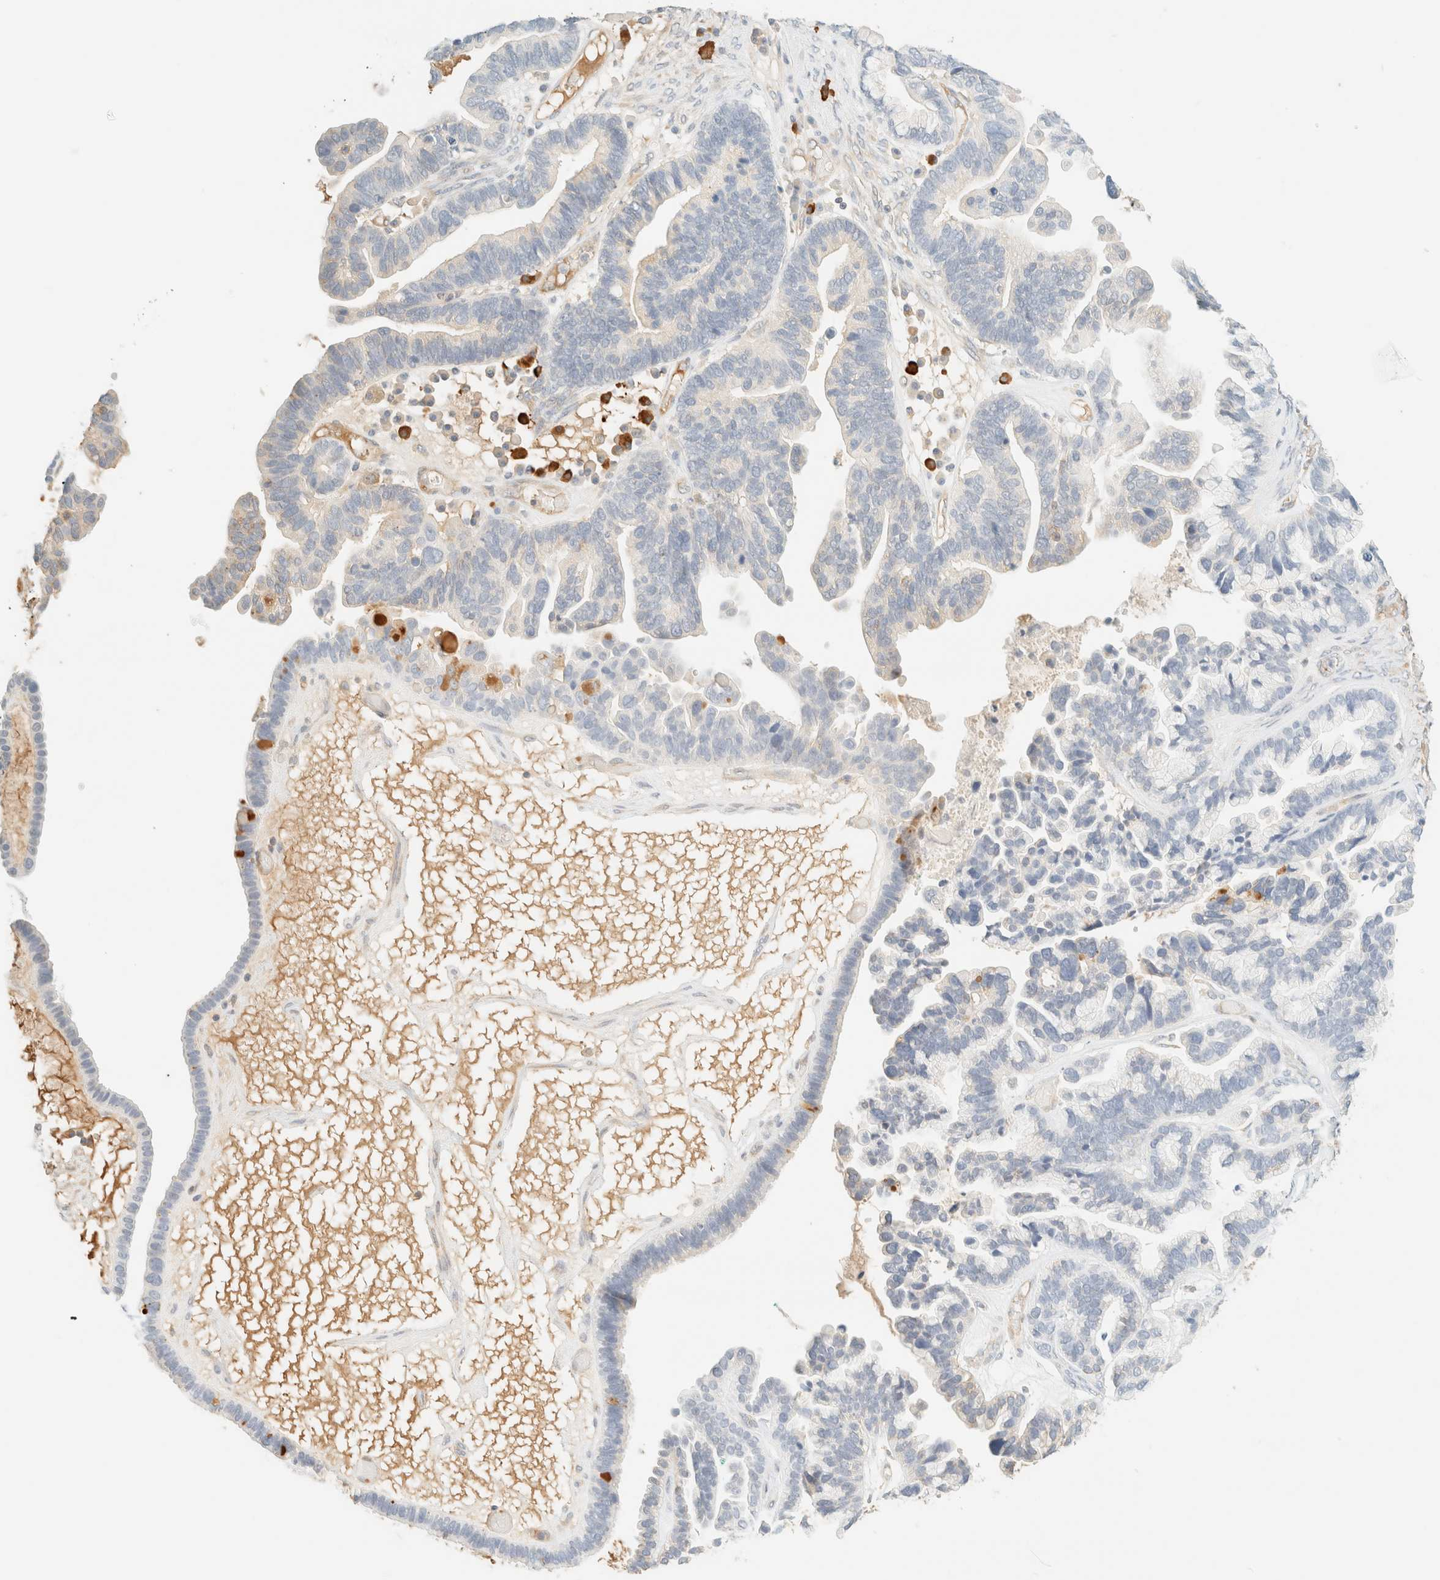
{"staining": {"intensity": "negative", "quantity": "none", "location": "none"}, "tissue": "ovarian cancer", "cell_type": "Tumor cells", "image_type": "cancer", "snomed": [{"axis": "morphology", "description": "Cystadenocarcinoma, serous, NOS"}, {"axis": "topography", "description": "Ovary"}], "caption": "DAB (3,3'-diaminobenzidine) immunohistochemical staining of human ovarian cancer displays no significant staining in tumor cells.", "gene": "FHOD1", "patient": {"sex": "female", "age": 56}}